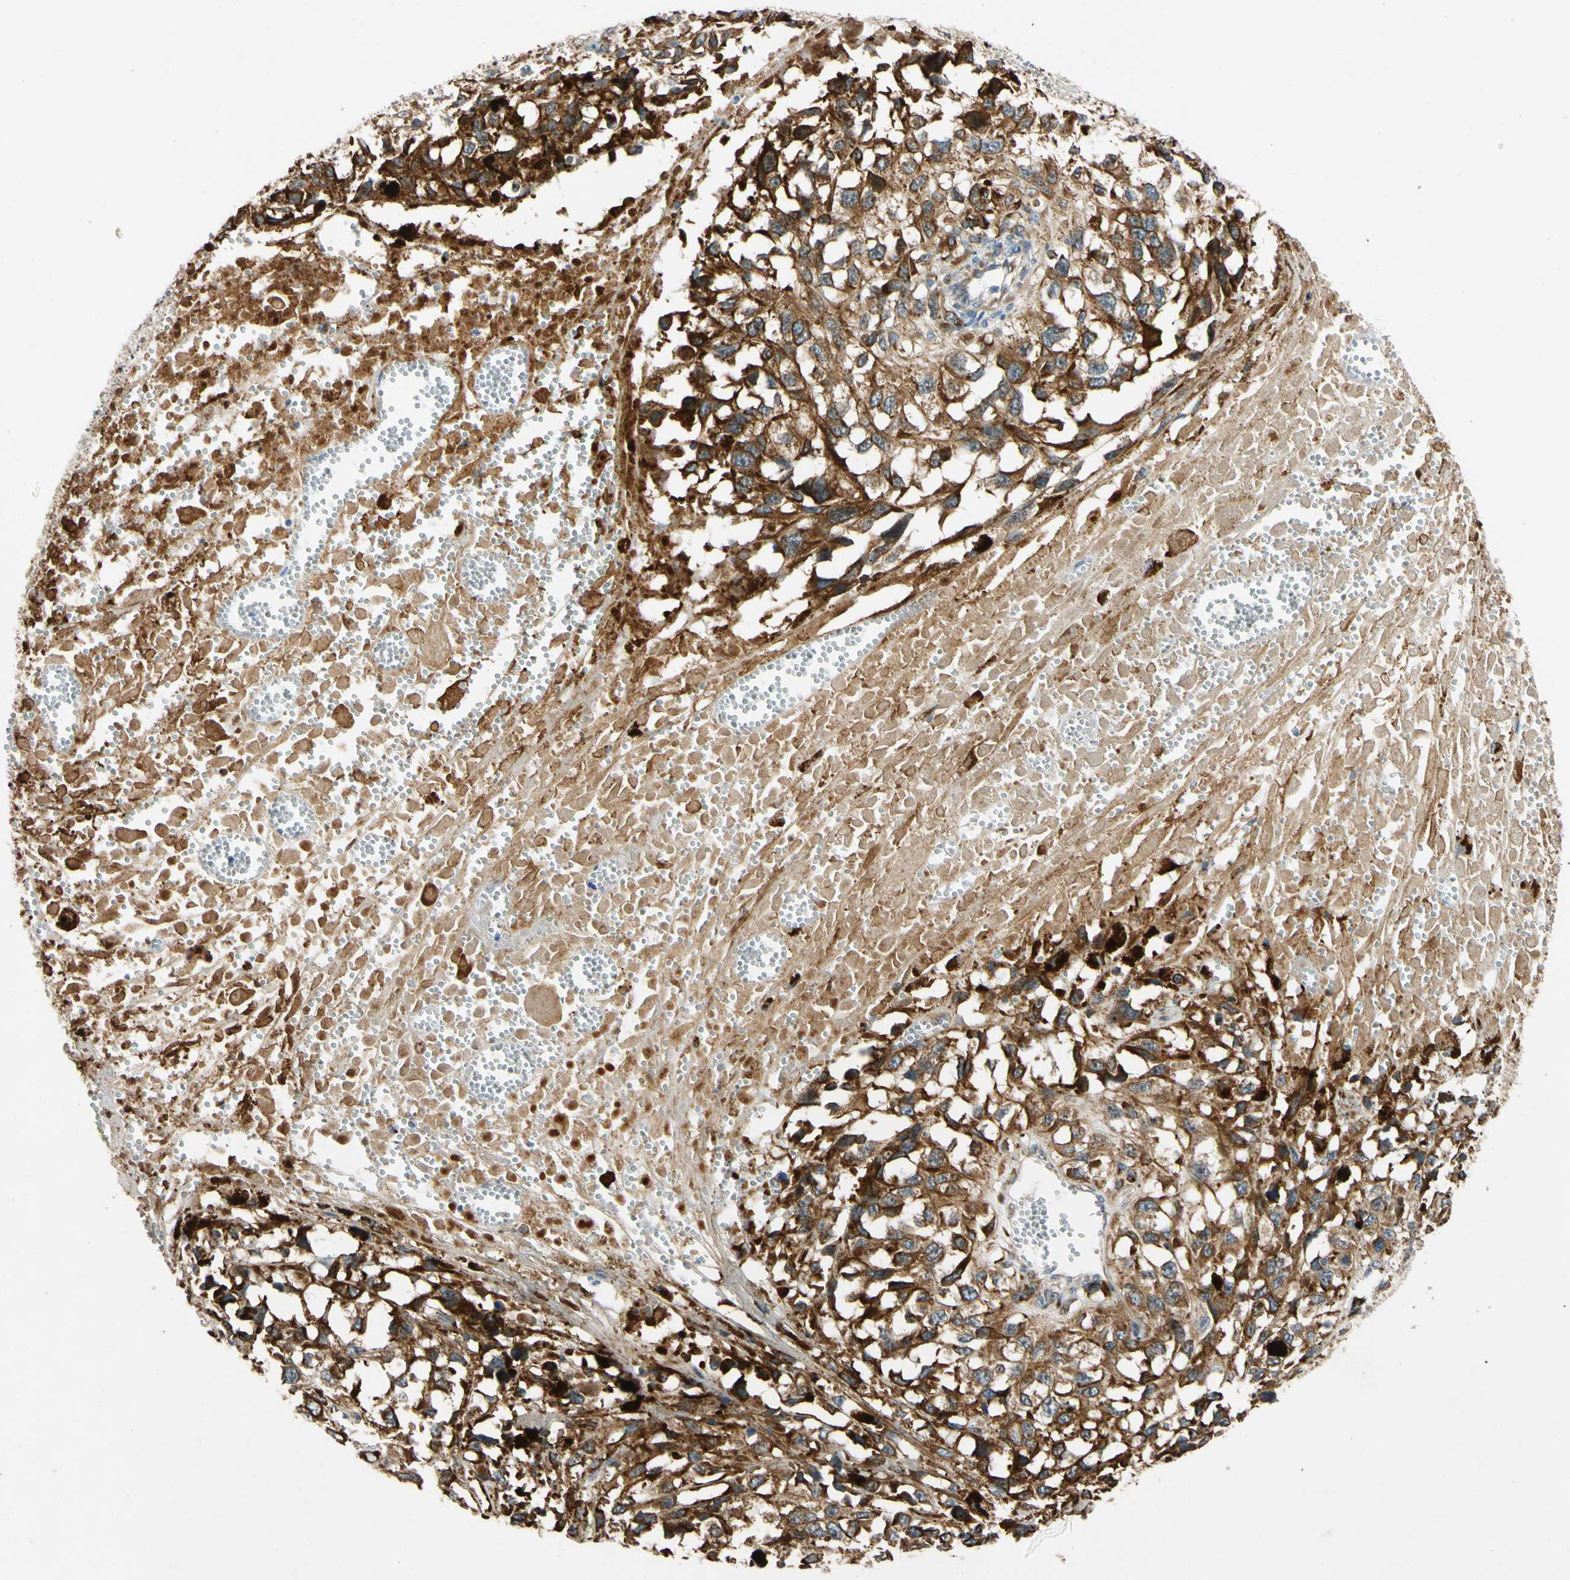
{"staining": {"intensity": "strong", "quantity": ">75%", "location": "cytoplasmic/membranous"}, "tissue": "melanoma", "cell_type": "Tumor cells", "image_type": "cancer", "snomed": [{"axis": "morphology", "description": "Malignant melanoma, Metastatic site"}, {"axis": "topography", "description": "Lymph node"}], "caption": "Human malignant melanoma (metastatic site) stained with a brown dye displays strong cytoplasmic/membranous positive staining in approximately >75% of tumor cells.", "gene": "MST1R", "patient": {"sex": "male", "age": 59}}